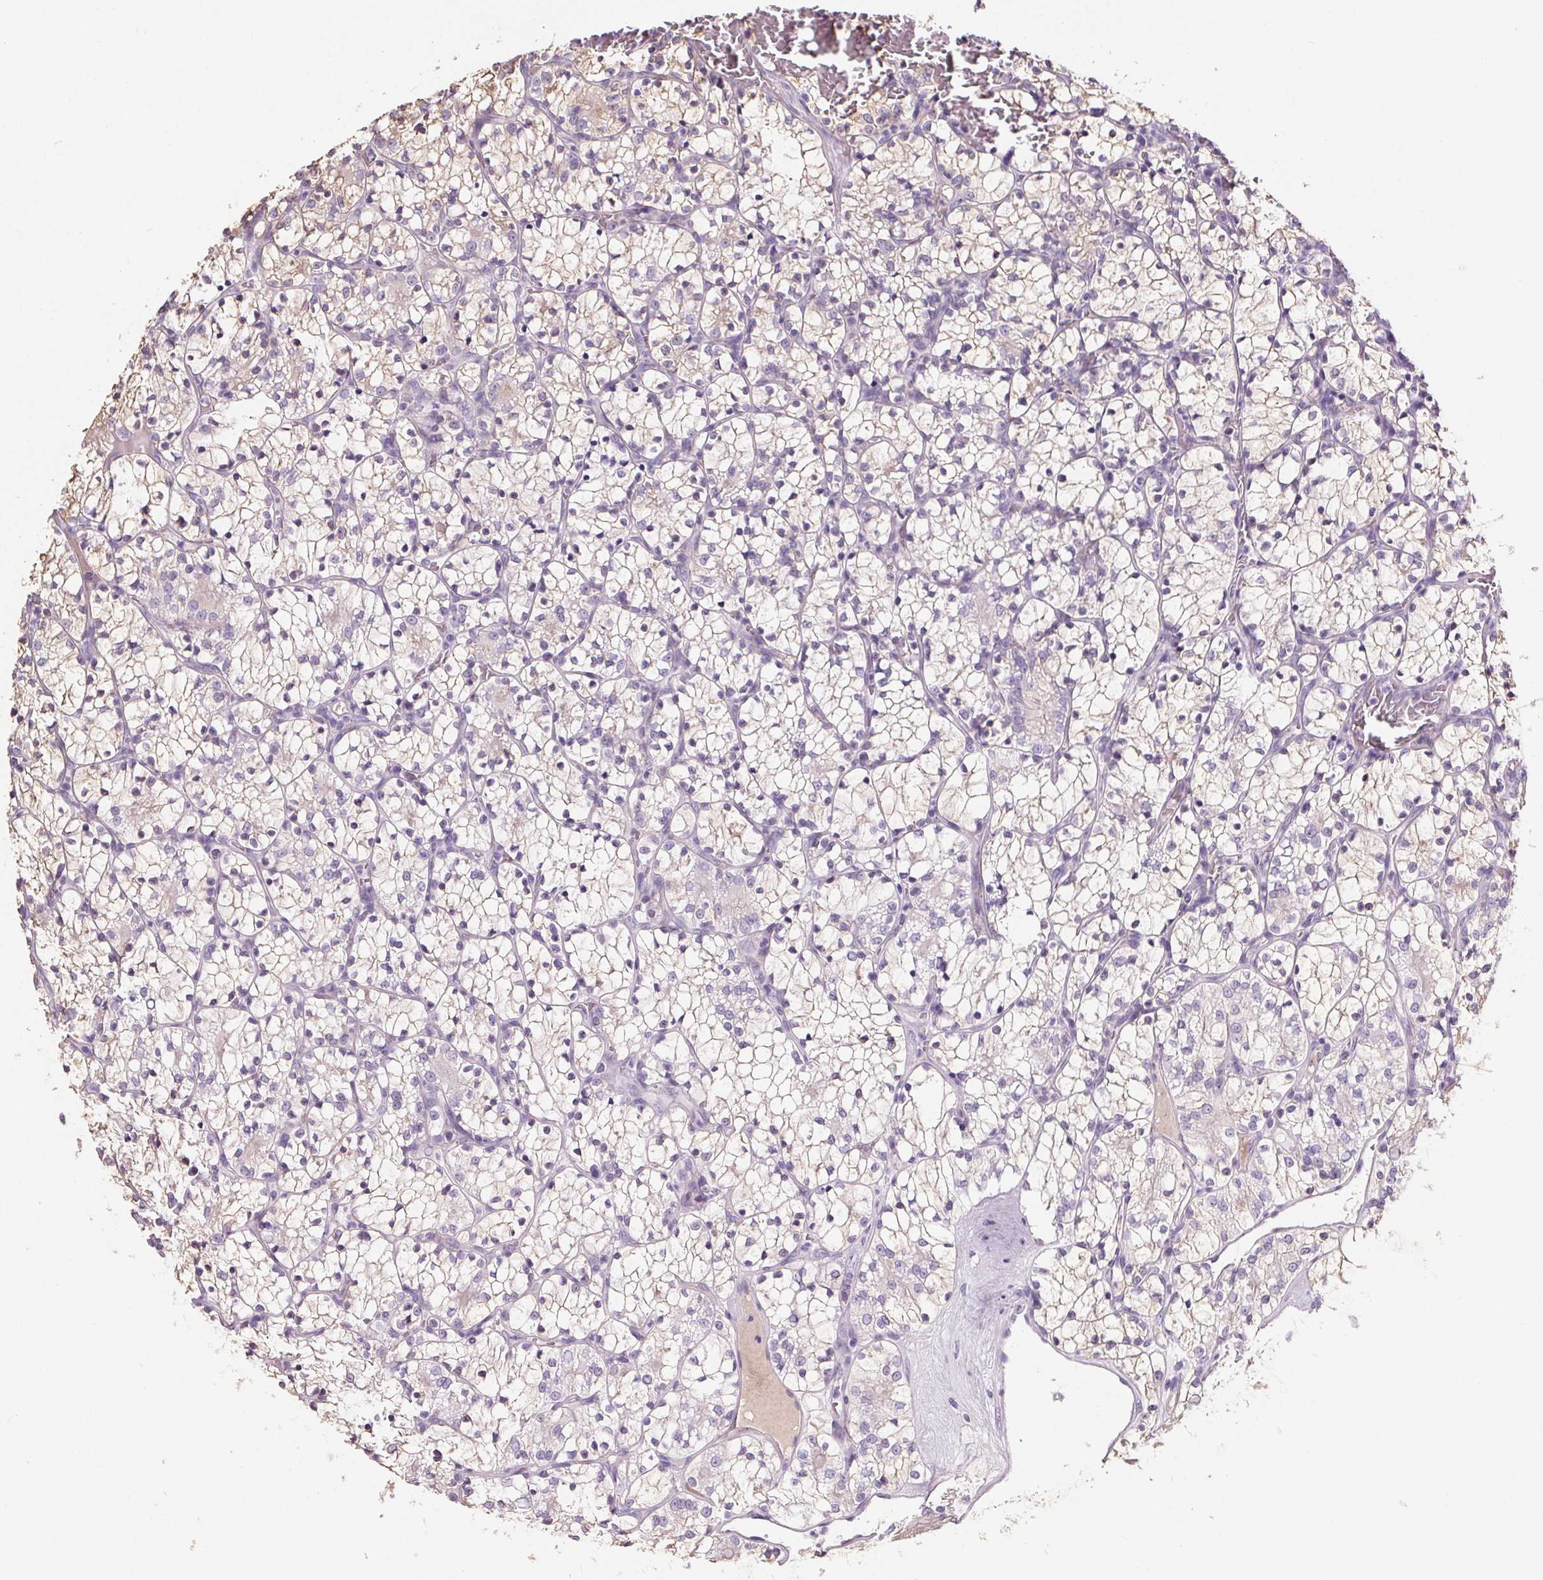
{"staining": {"intensity": "negative", "quantity": "none", "location": "none"}, "tissue": "renal cancer", "cell_type": "Tumor cells", "image_type": "cancer", "snomed": [{"axis": "morphology", "description": "Adenocarcinoma, NOS"}, {"axis": "topography", "description": "Kidney"}], "caption": "The micrograph reveals no significant positivity in tumor cells of renal cancer.", "gene": "CD5L", "patient": {"sex": "female", "age": 69}}